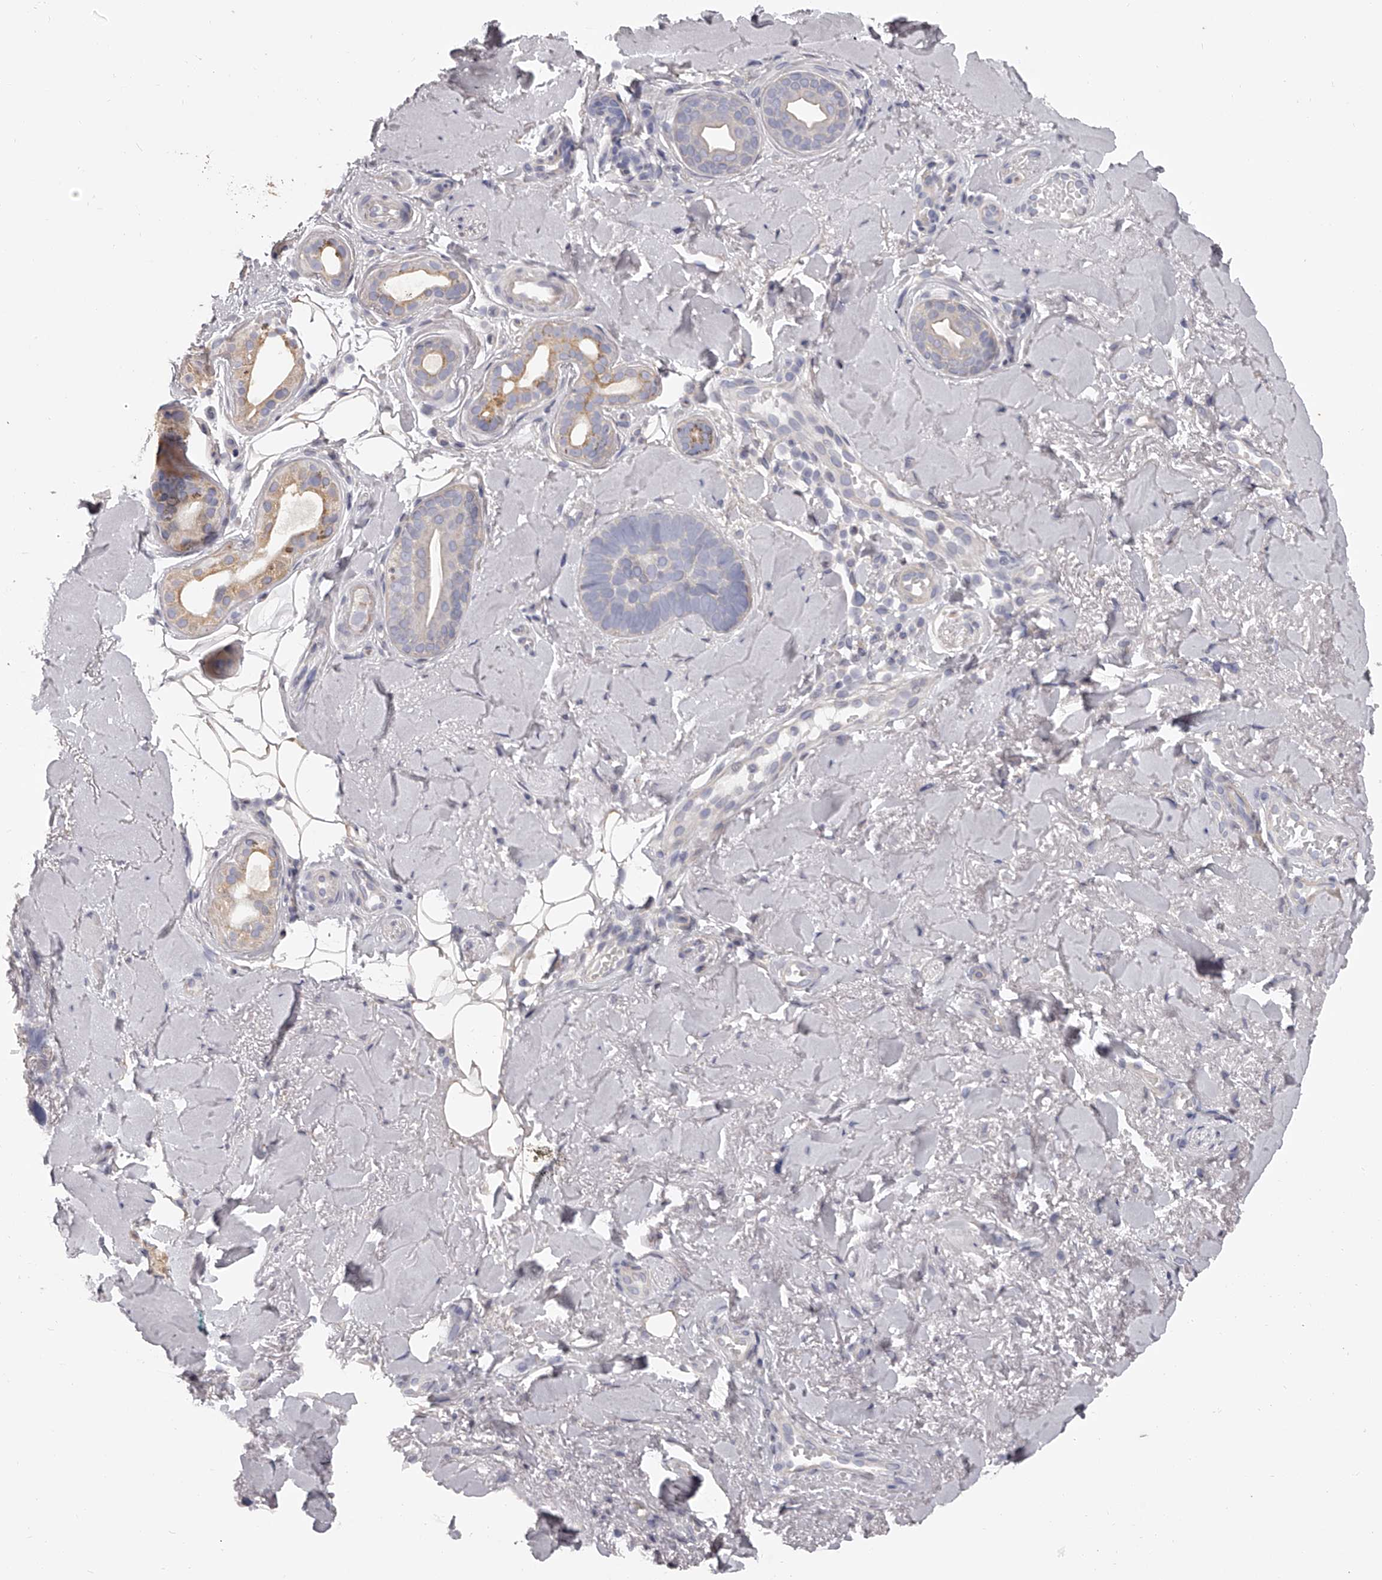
{"staining": {"intensity": "negative", "quantity": "none", "location": "none"}, "tissue": "skin cancer", "cell_type": "Tumor cells", "image_type": "cancer", "snomed": [{"axis": "morphology", "description": "Basal cell carcinoma"}, {"axis": "topography", "description": "Skin"}], "caption": "This is an immunohistochemistry (IHC) photomicrograph of human skin cancer (basal cell carcinoma). There is no positivity in tumor cells.", "gene": "PFDN2", "patient": {"sex": "female", "age": 82}}